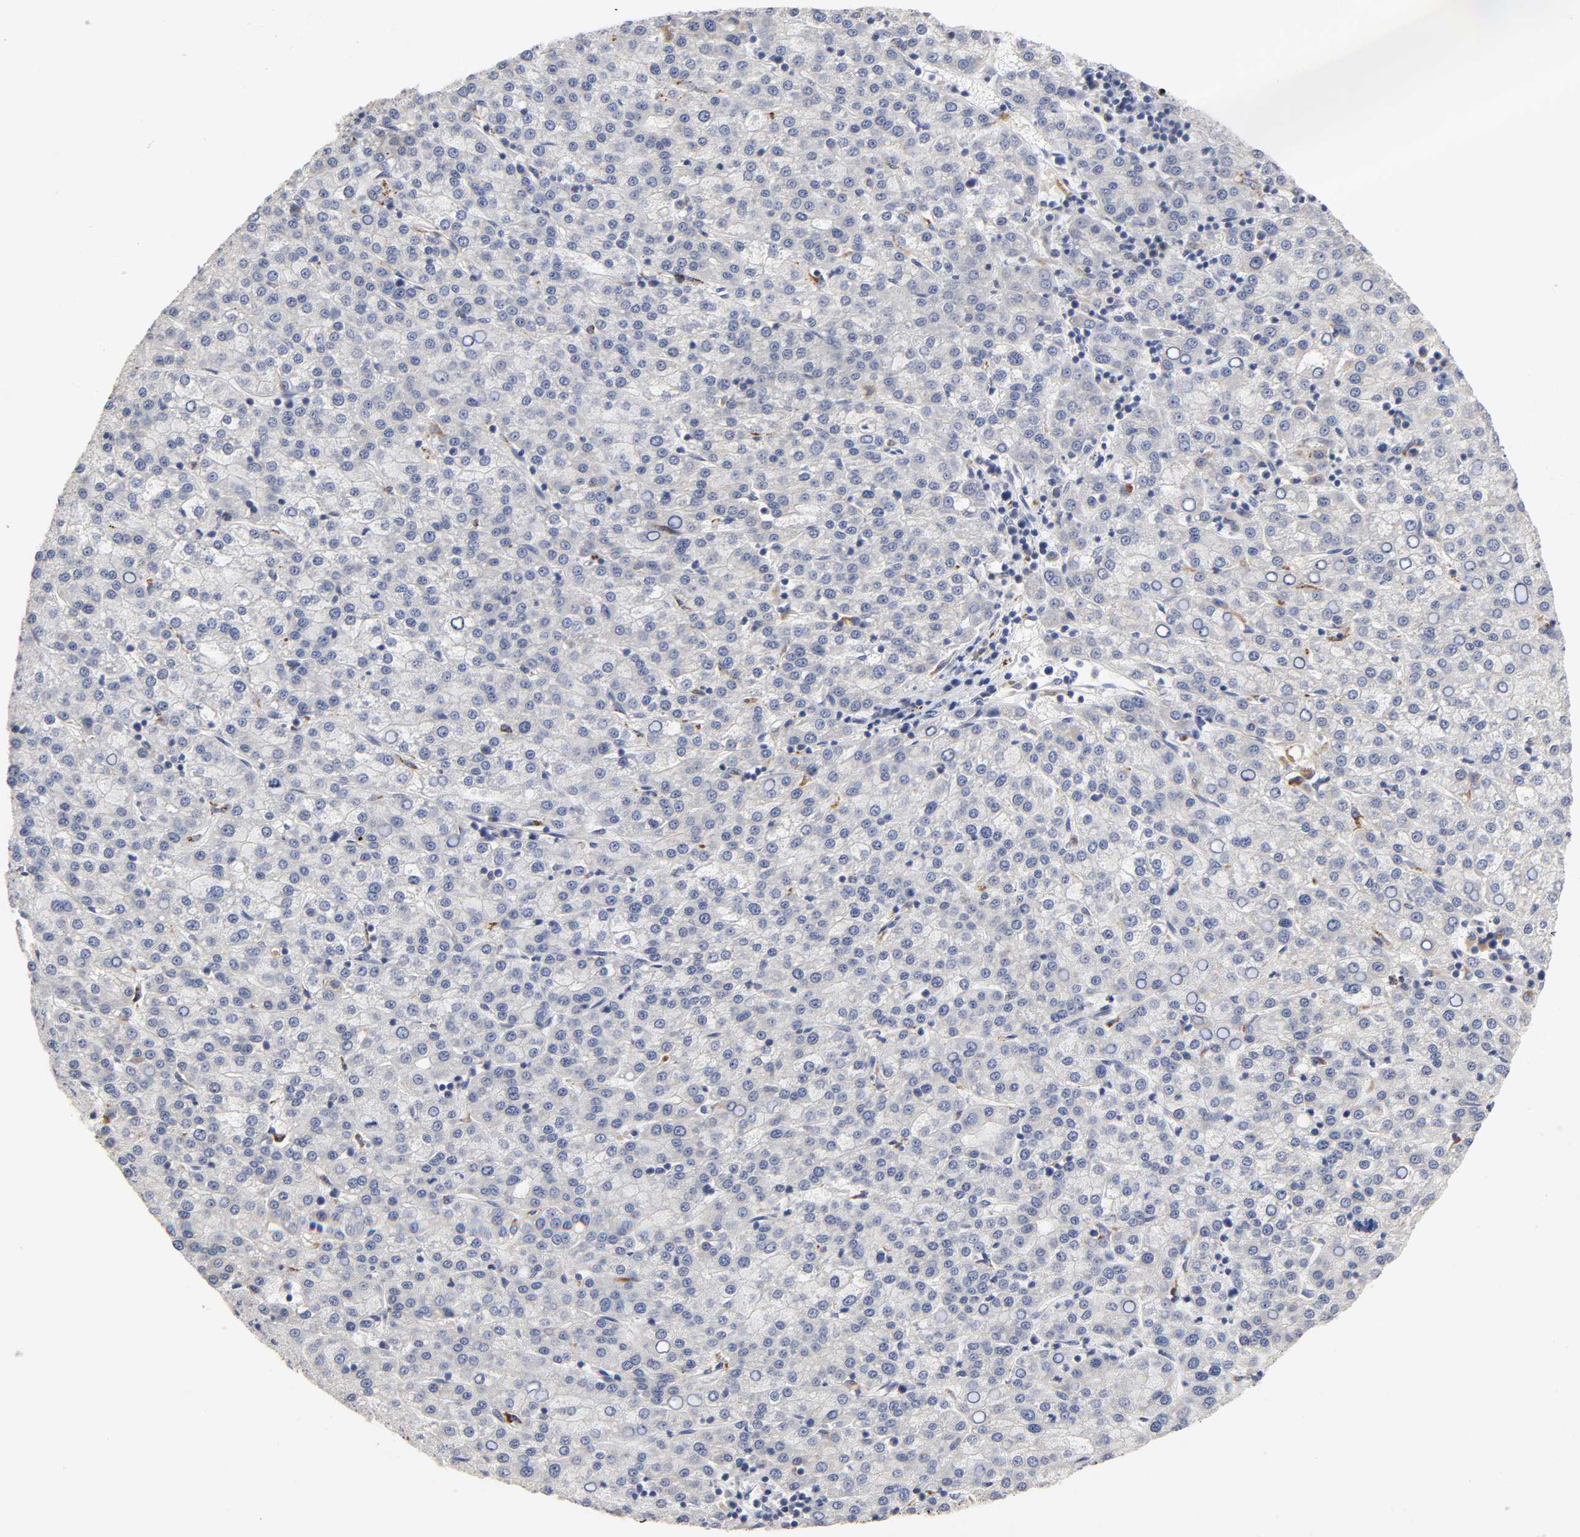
{"staining": {"intensity": "negative", "quantity": "none", "location": "none"}, "tissue": "liver cancer", "cell_type": "Tumor cells", "image_type": "cancer", "snomed": [{"axis": "morphology", "description": "Carcinoma, Hepatocellular, NOS"}, {"axis": "topography", "description": "Liver"}], "caption": "Tumor cells are negative for brown protein staining in liver hepatocellular carcinoma. (DAB immunohistochemistry, high magnification).", "gene": "C17orf75", "patient": {"sex": "female", "age": 58}}